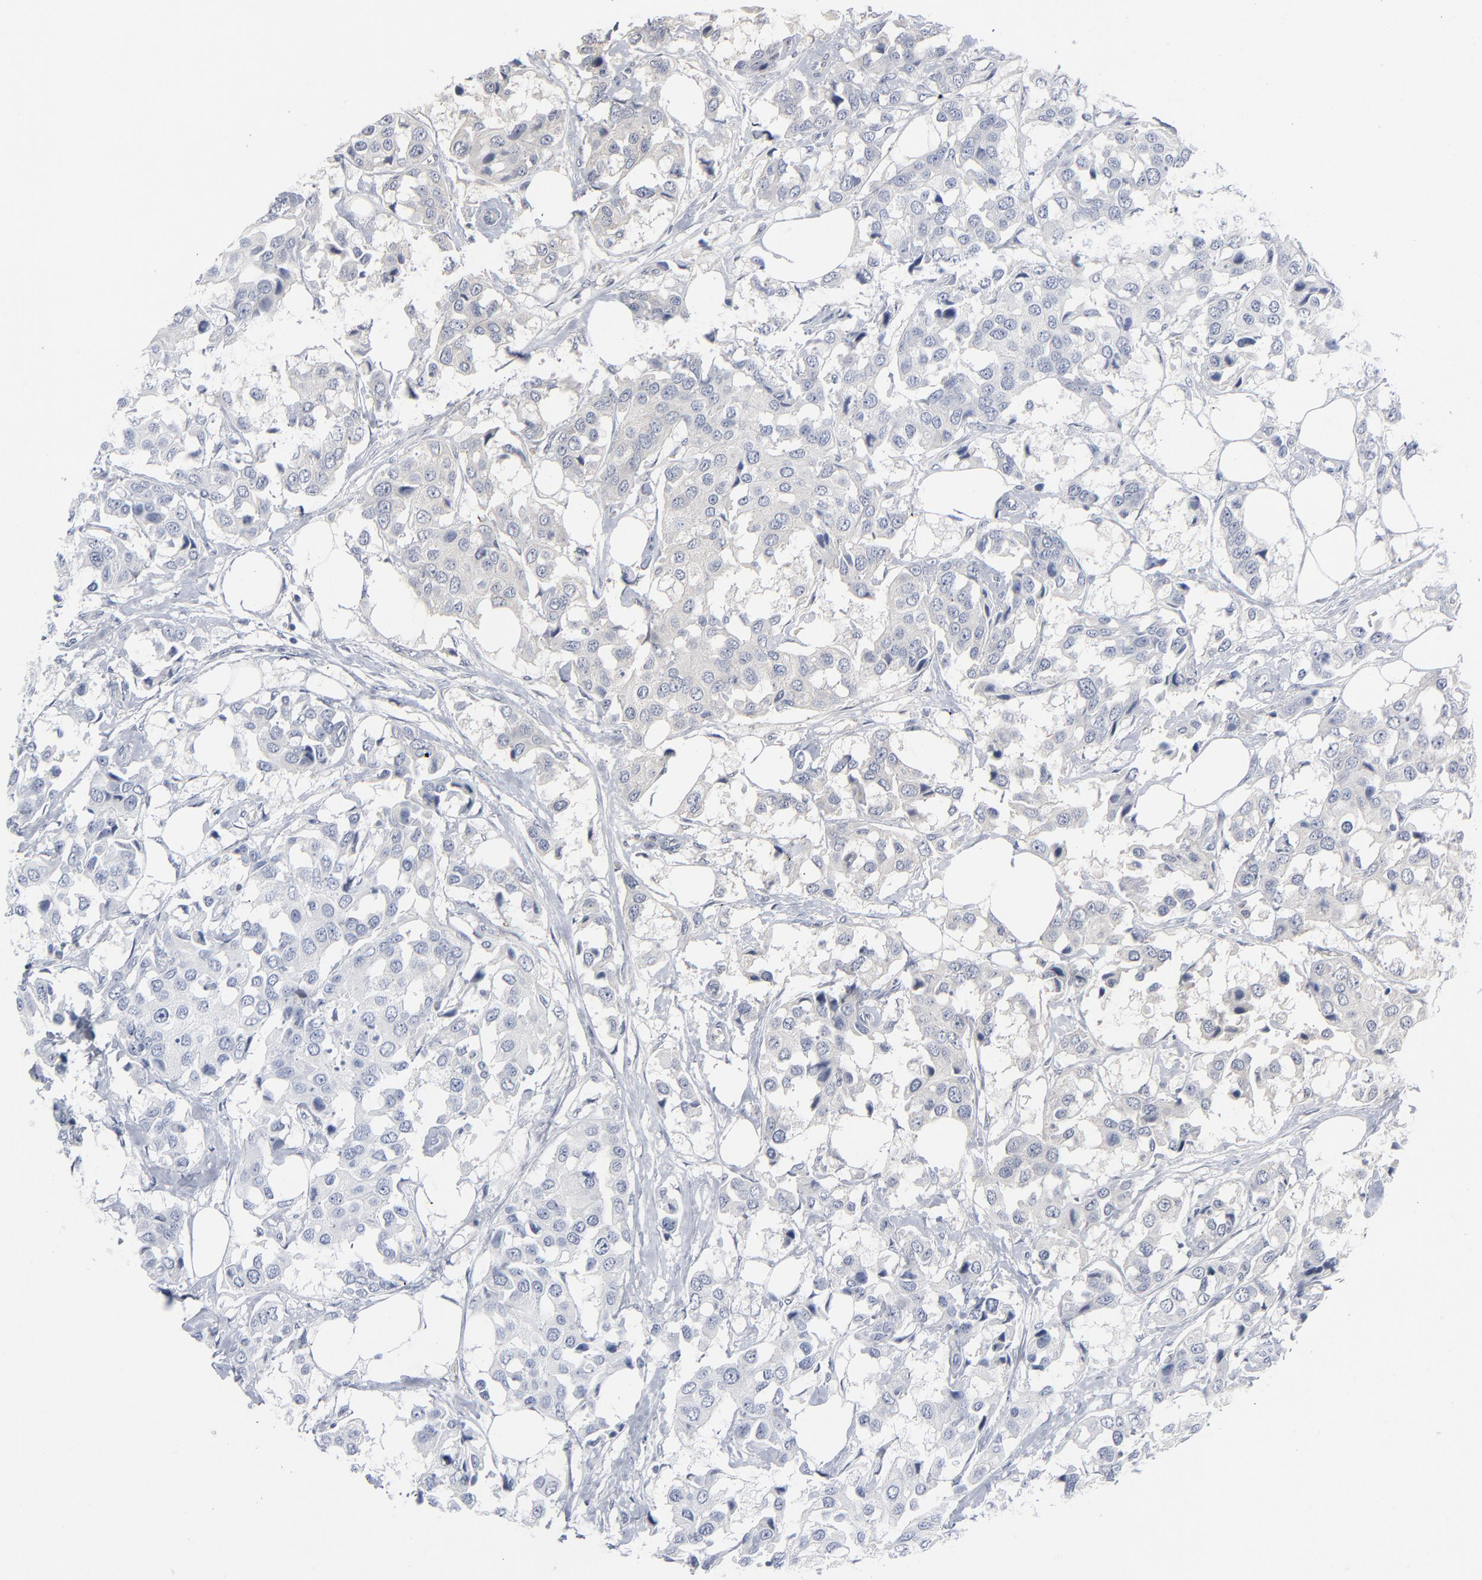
{"staining": {"intensity": "negative", "quantity": "none", "location": "none"}, "tissue": "breast cancer", "cell_type": "Tumor cells", "image_type": "cancer", "snomed": [{"axis": "morphology", "description": "Duct carcinoma"}, {"axis": "topography", "description": "Breast"}], "caption": "Histopathology image shows no significant protein expression in tumor cells of breast cancer. (Immunohistochemistry (ihc), brightfield microscopy, high magnification).", "gene": "PAGE1", "patient": {"sex": "female", "age": 80}}